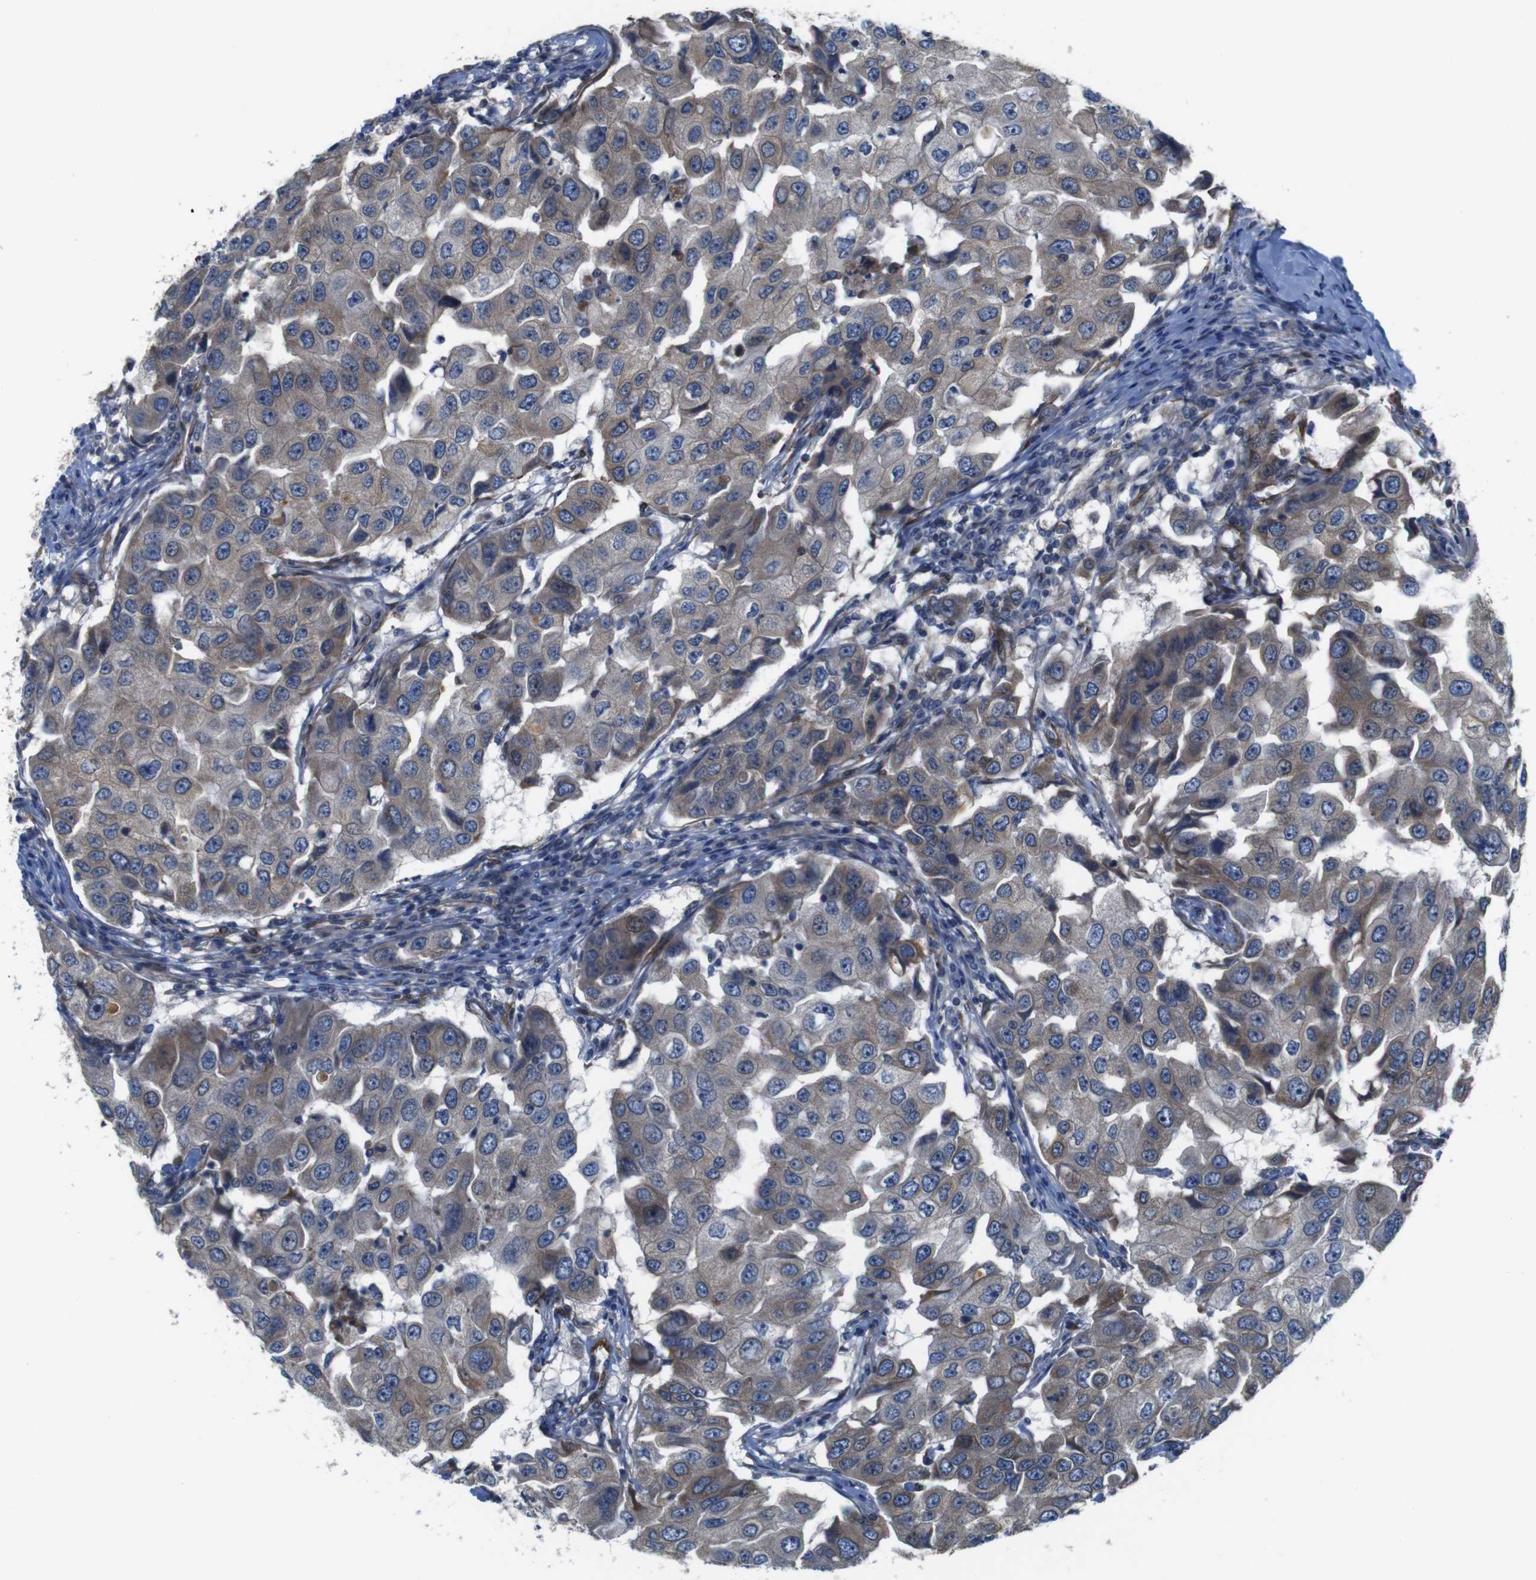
{"staining": {"intensity": "weak", "quantity": "<25%", "location": "cytoplasmic/membranous"}, "tissue": "breast cancer", "cell_type": "Tumor cells", "image_type": "cancer", "snomed": [{"axis": "morphology", "description": "Duct carcinoma"}, {"axis": "topography", "description": "Breast"}], "caption": "A photomicrograph of breast cancer (infiltrating ductal carcinoma) stained for a protein shows no brown staining in tumor cells.", "gene": "GGT7", "patient": {"sex": "female", "age": 27}}